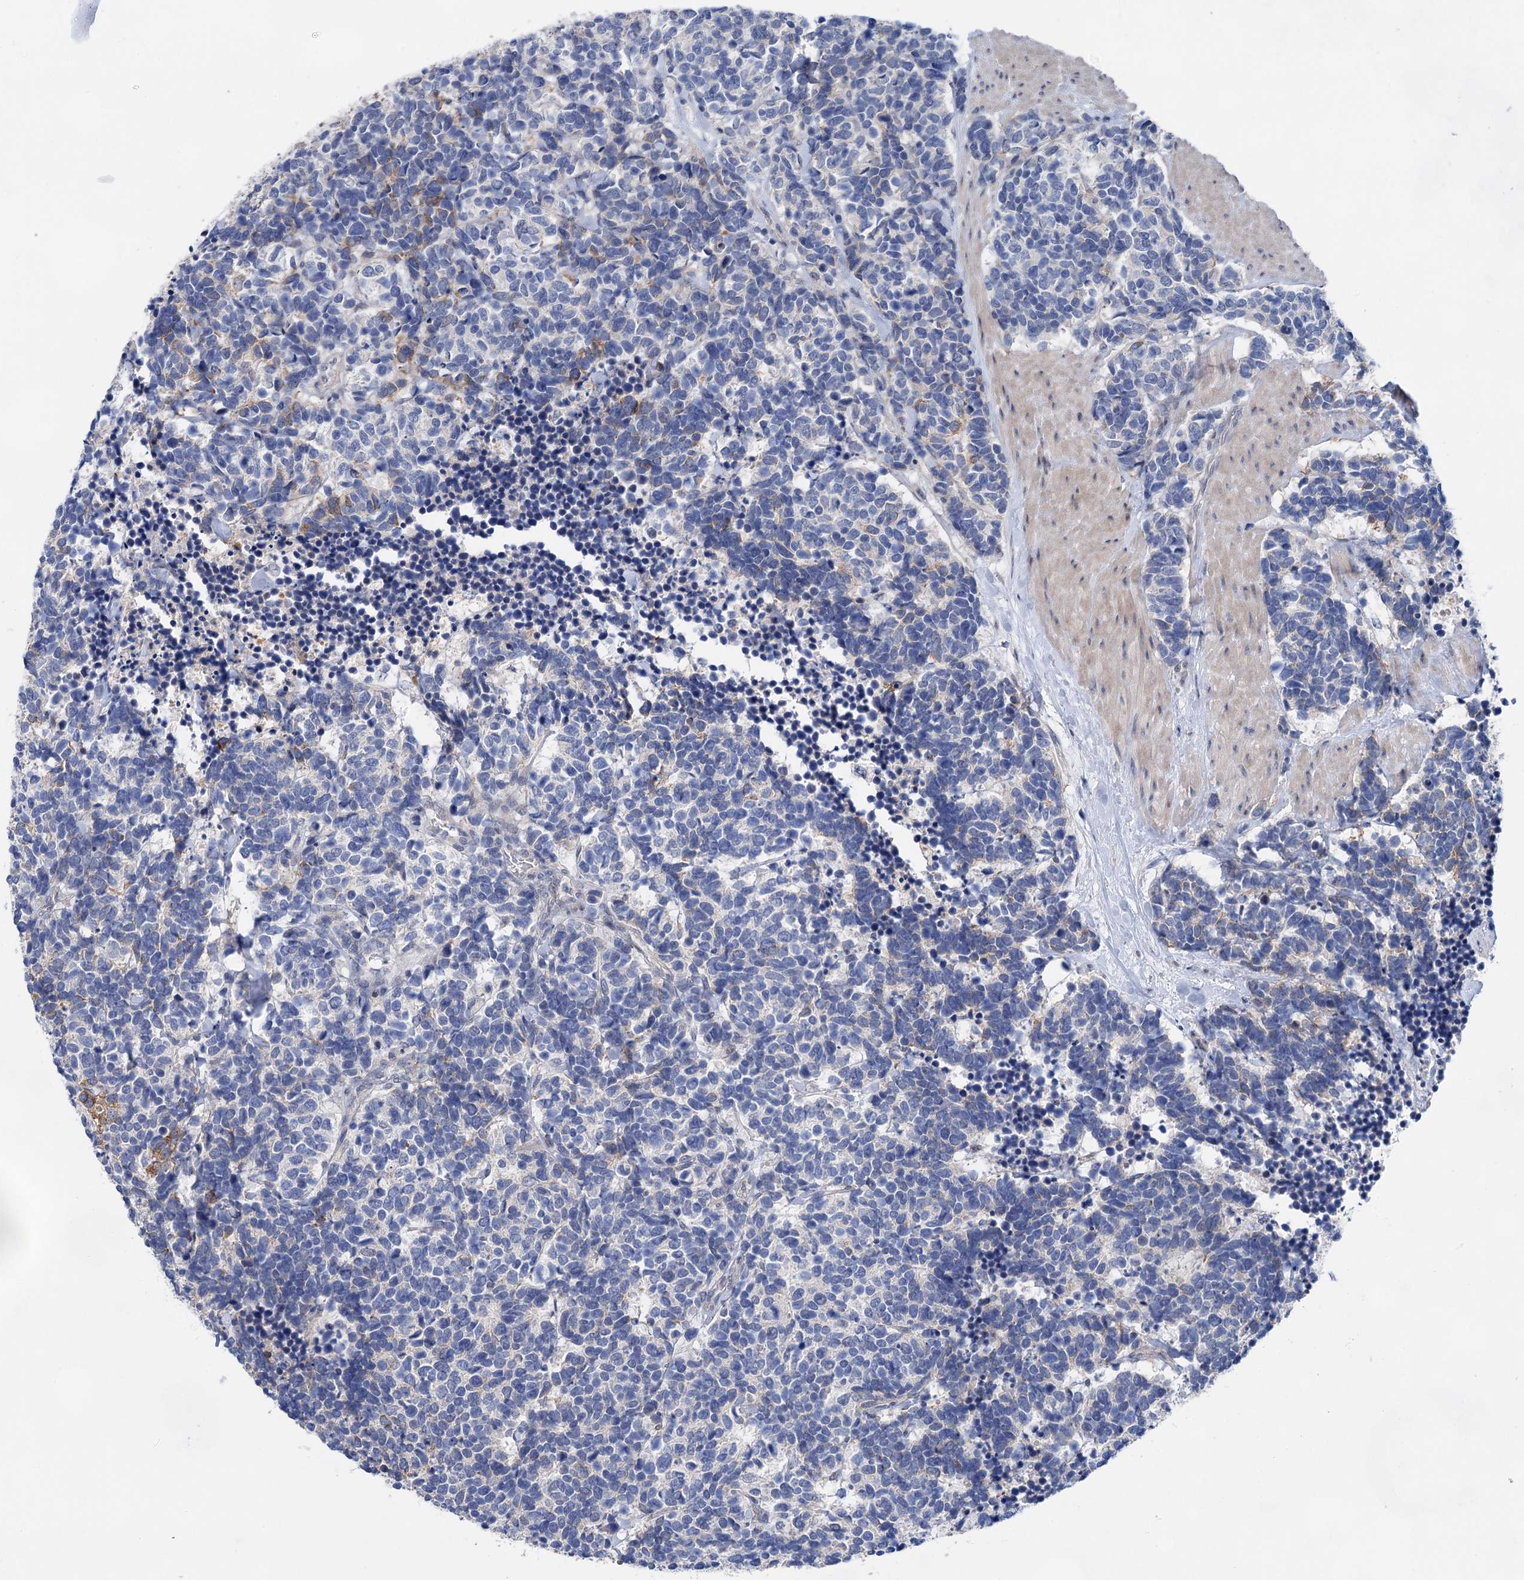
{"staining": {"intensity": "negative", "quantity": "none", "location": "none"}, "tissue": "carcinoid", "cell_type": "Tumor cells", "image_type": "cancer", "snomed": [{"axis": "morphology", "description": "Carcinoma, NOS"}, {"axis": "morphology", "description": "Carcinoid, malignant, NOS"}, {"axis": "topography", "description": "Urinary bladder"}], "caption": "DAB immunohistochemical staining of human carcinoid (malignant) exhibits no significant expression in tumor cells. (DAB (3,3'-diaminobenzidine) immunohistochemistry visualized using brightfield microscopy, high magnification).", "gene": "MORN3", "patient": {"sex": "male", "age": 57}}